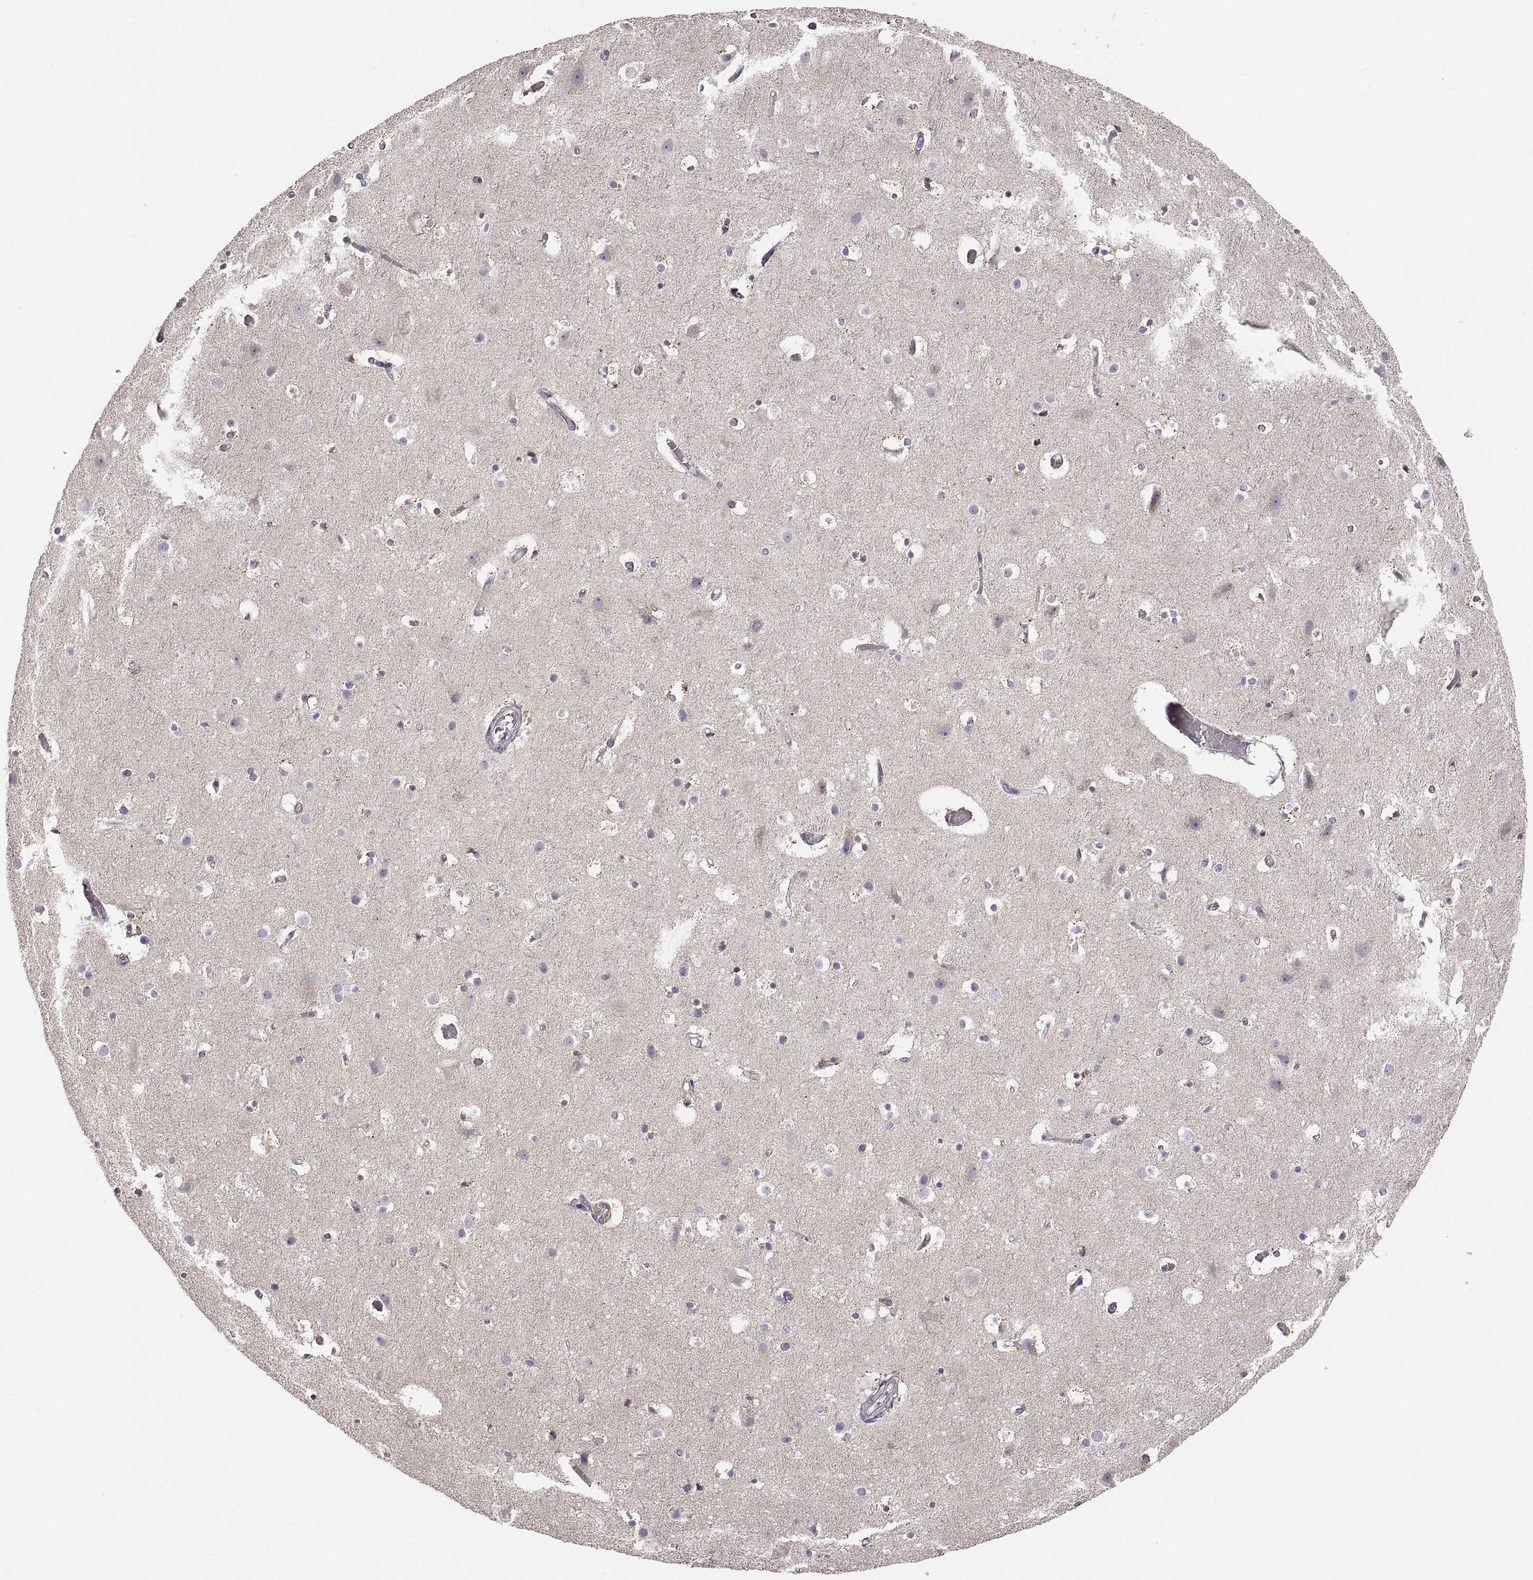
{"staining": {"intensity": "negative", "quantity": "none", "location": "none"}, "tissue": "cerebral cortex", "cell_type": "Endothelial cells", "image_type": "normal", "snomed": [{"axis": "morphology", "description": "Normal tissue, NOS"}, {"axis": "topography", "description": "Cerebral cortex"}], "caption": "High power microscopy micrograph of an IHC micrograph of benign cerebral cortex, revealing no significant expression in endothelial cells. (DAB immunohistochemistry (IHC), high magnification).", "gene": "RDH13", "patient": {"sex": "female", "age": 52}}